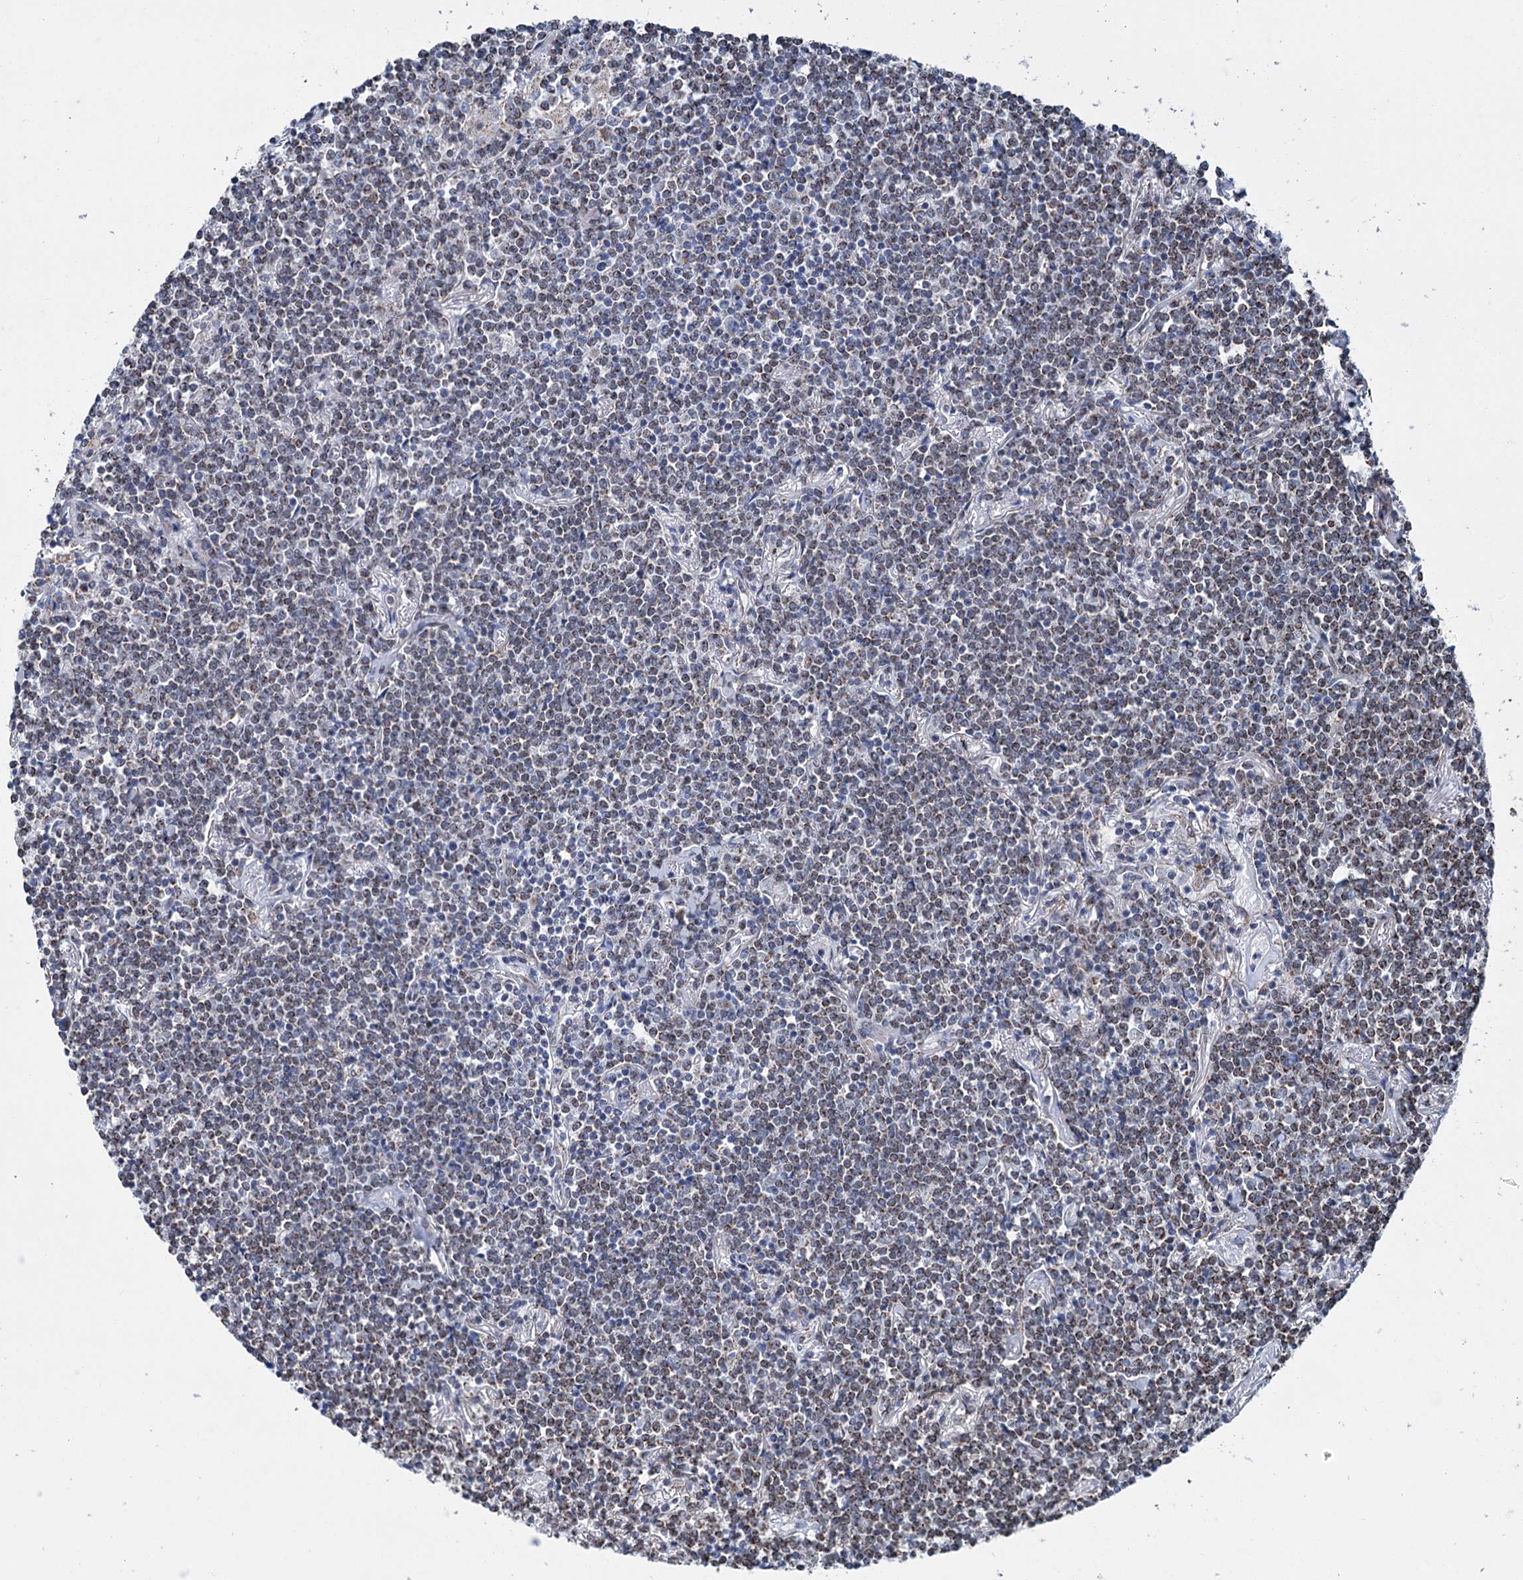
{"staining": {"intensity": "weak", "quantity": "25%-75%", "location": "cytoplasmic/membranous,nuclear"}, "tissue": "lymphoma", "cell_type": "Tumor cells", "image_type": "cancer", "snomed": [{"axis": "morphology", "description": "Malignant lymphoma, non-Hodgkin's type, Low grade"}, {"axis": "topography", "description": "Lung"}], "caption": "Tumor cells show weak cytoplasmic/membranous and nuclear positivity in about 25%-75% of cells in lymphoma. The protein of interest is shown in brown color, while the nuclei are stained blue.", "gene": "MORN3", "patient": {"sex": "female", "age": 71}}